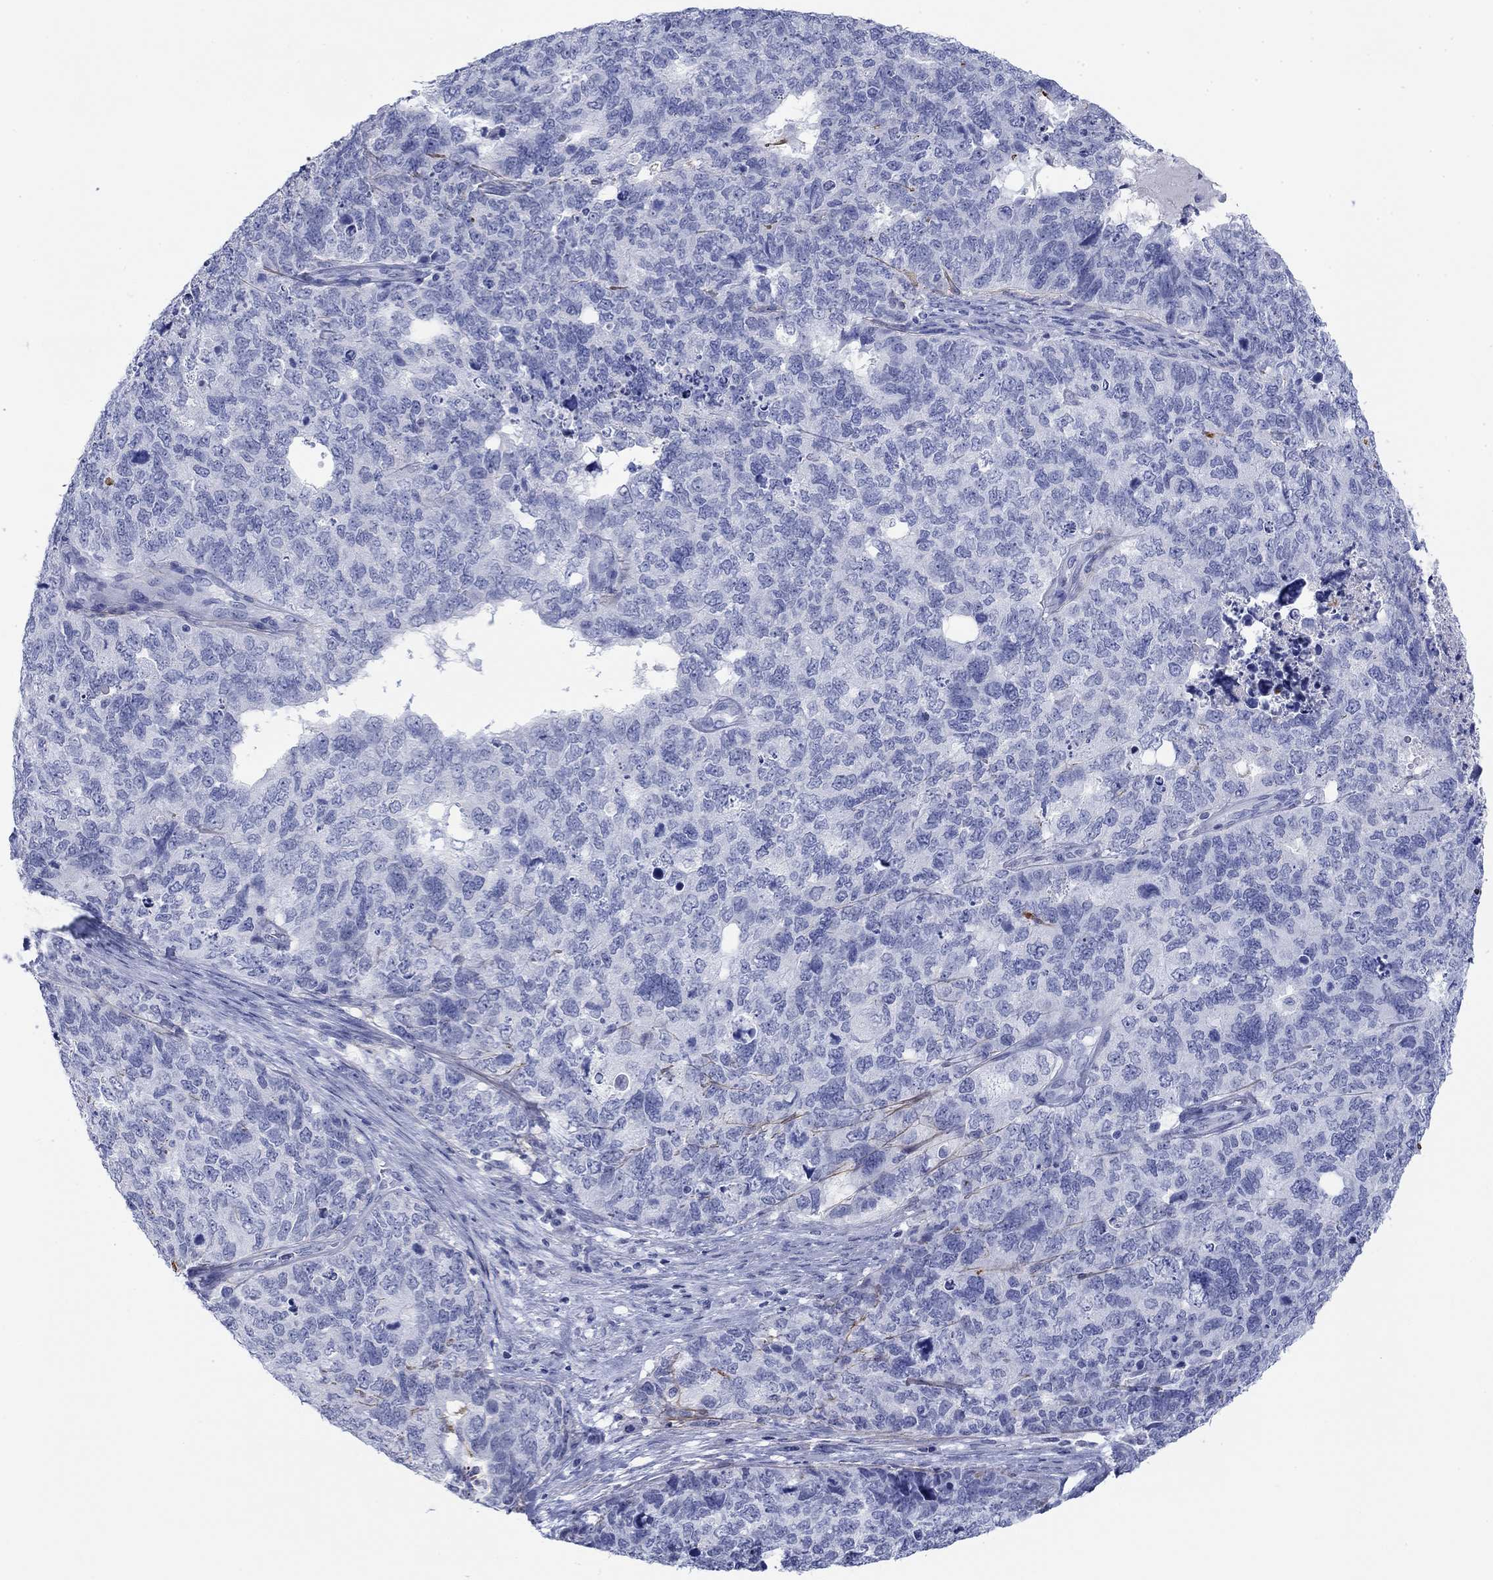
{"staining": {"intensity": "negative", "quantity": "none", "location": "none"}, "tissue": "cervical cancer", "cell_type": "Tumor cells", "image_type": "cancer", "snomed": [{"axis": "morphology", "description": "Squamous cell carcinoma, NOS"}, {"axis": "topography", "description": "Cervix"}], "caption": "A micrograph of cervical cancer stained for a protein demonstrates no brown staining in tumor cells. (Brightfield microscopy of DAB IHC at high magnification).", "gene": "PDYN", "patient": {"sex": "female", "age": 63}}